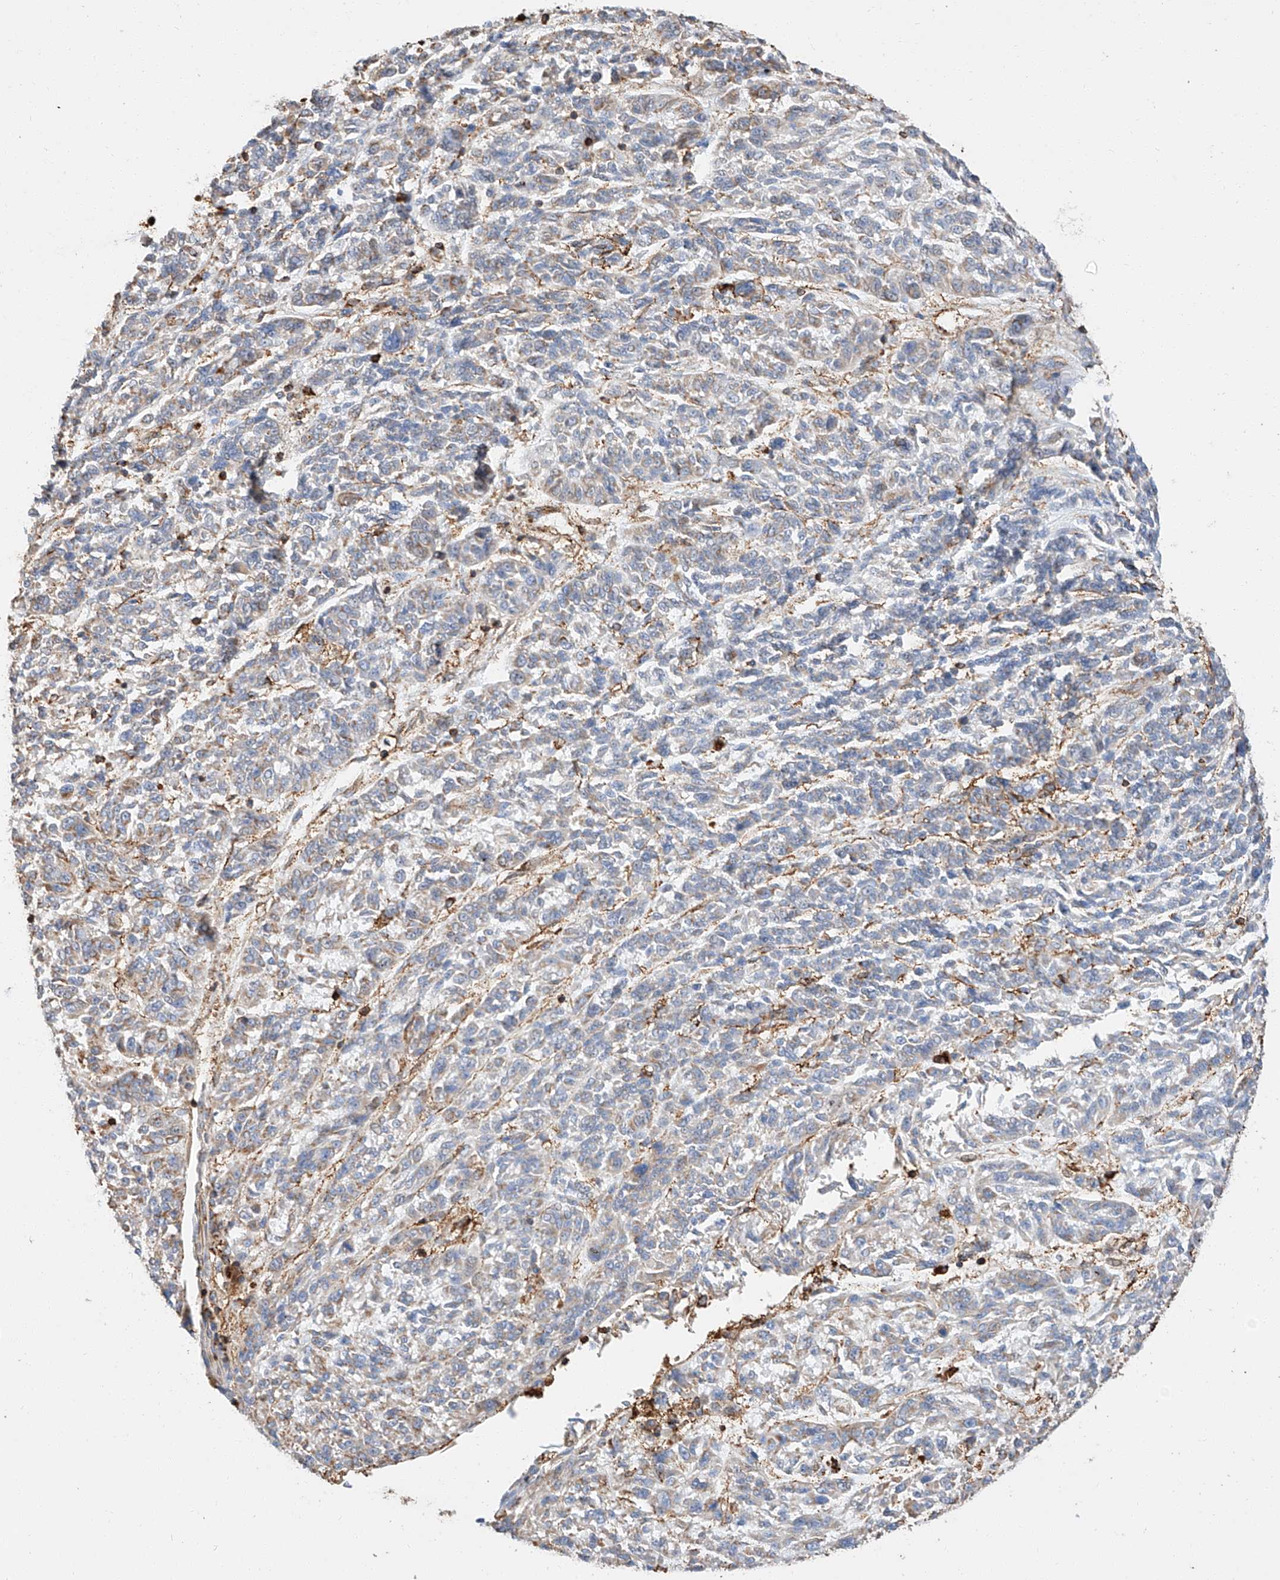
{"staining": {"intensity": "negative", "quantity": "none", "location": "none"}, "tissue": "melanoma", "cell_type": "Tumor cells", "image_type": "cancer", "snomed": [{"axis": "morphology", "description": "Malignant melanoma, NOS"}, {"axis": "topography", "description": "Skin"}], "caption": "Immunohistochemistry (IHC) histopathology image of neoplastic tissue: human melanoma stained with DAB displays no significant protein staining in tumor cells. Nuclei are stained in blue.", "gene": "WFS1", "patient": {"sex": "male", "age": 53}}